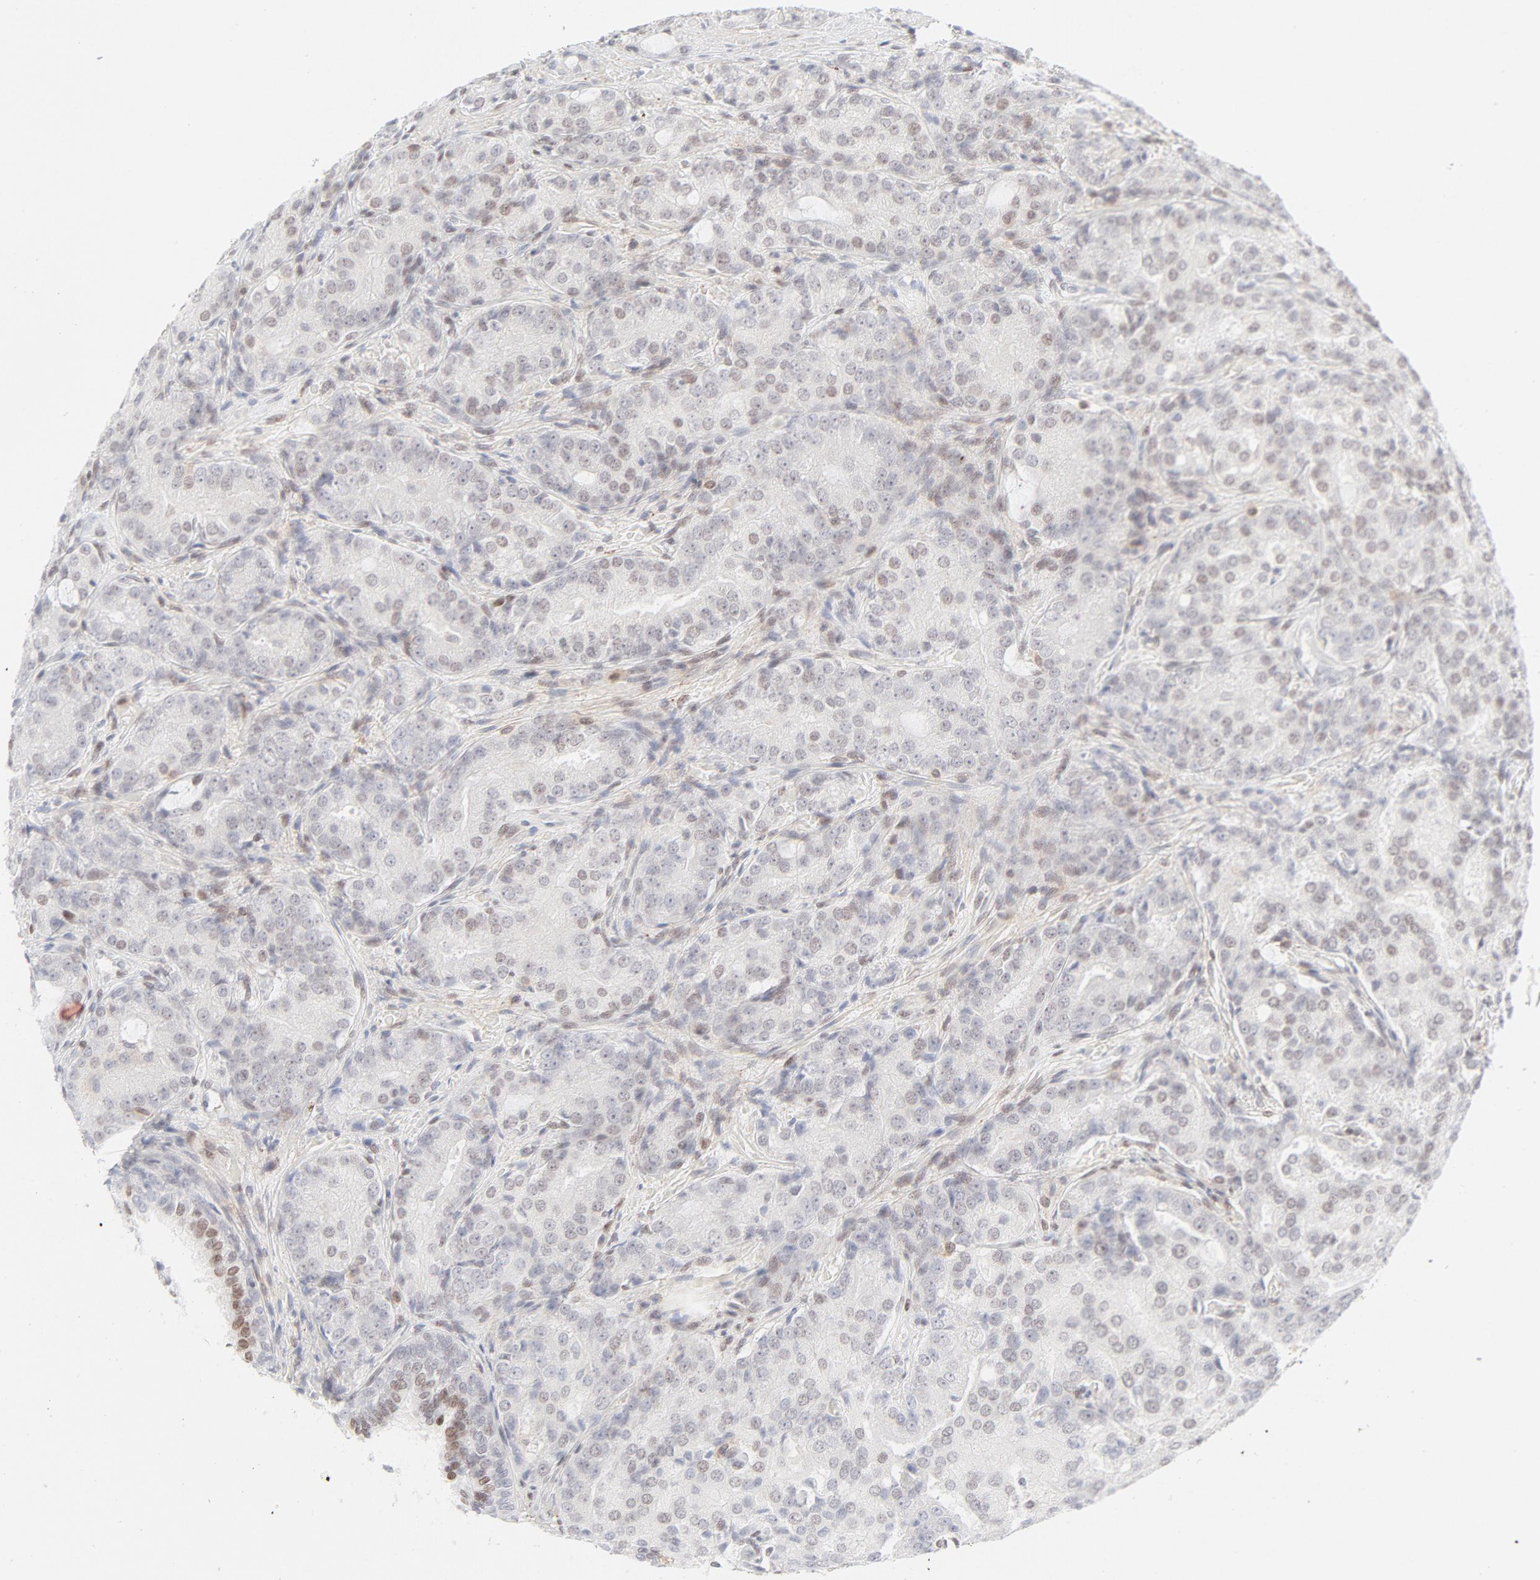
{"staining": {"intensity": "moderate", "quantity": "<25%", "location": "nuclear"}, "tissue": "prostate cancer", "cell_type": "Tumor cells", "image_type": "cancer", "snomed": [{"axis": "morphology", "description": "Adenocarcinoma, High grade"}, {"axis": "topography", "description": "Prostate"}], "caption": "Protein analysis of prostate cancer tissue reveals moderate nuclear staining in approximately <25% of tumor cells. The staining was performed using DAB (3,3'-diaminobenzidine), with brown indicating positive protein expression. Nuclei are stained blue with hematoxylin.", "gene": "PRKCB", "patient": {"sex": "male", "age": 72}}